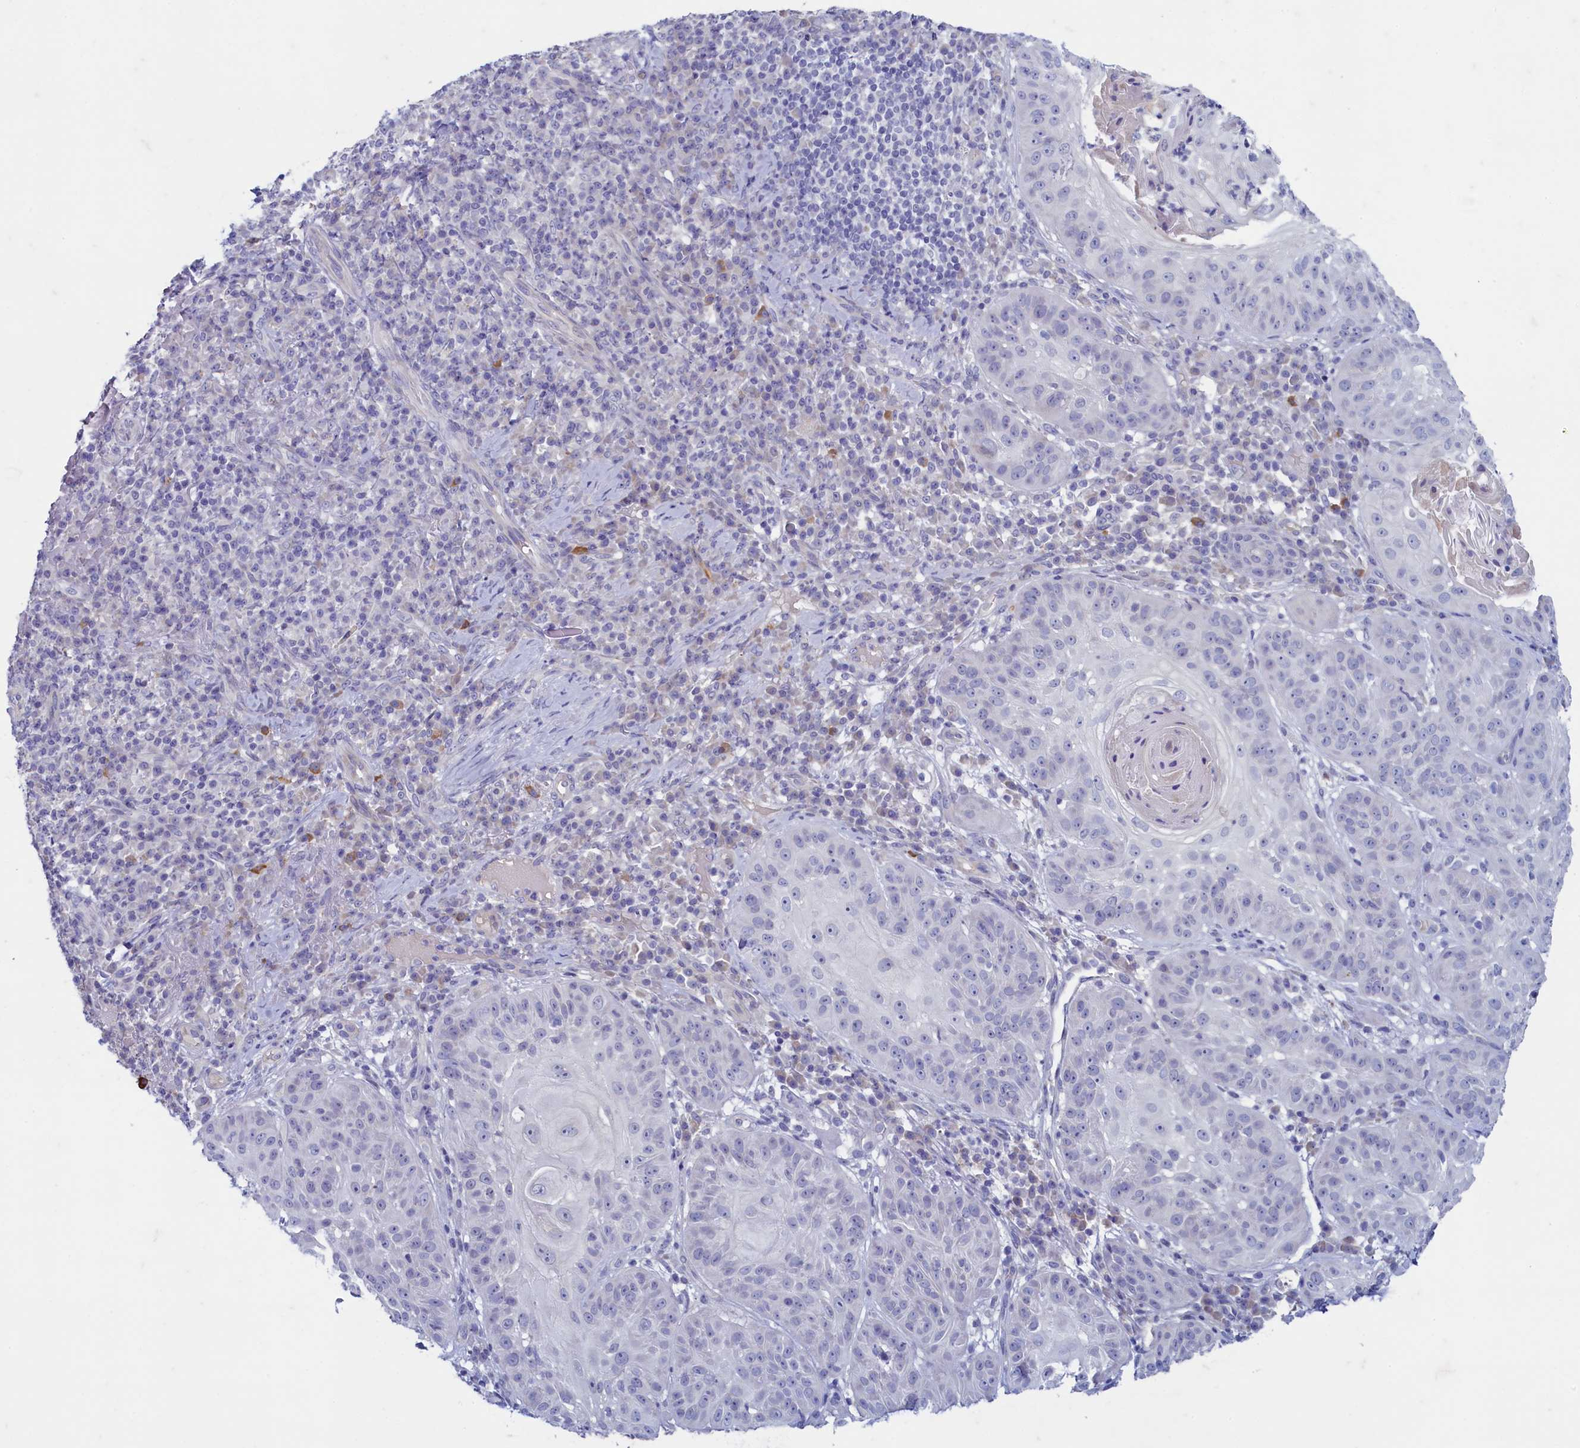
{"staining": {"intensity": "negative", "quantity": "none", "location": "none"}, "tissue": "skin cancer", "cell_type": "Tumor cells", "image_type": "cancer", "snomed": [{"axis": "morphology", "description": "Normal tissue, NOS"}, {"axis": "morphology", "description": "Basal cell carcinoma"}, {"axis": "topography", "description": "Skin"}], "caption": "Tumor cells show no significant protein positivity in basal cell carcinoma (skin).", "gene": "MAP1LC3A", "patient": {"sex": "male", "age": 93}}